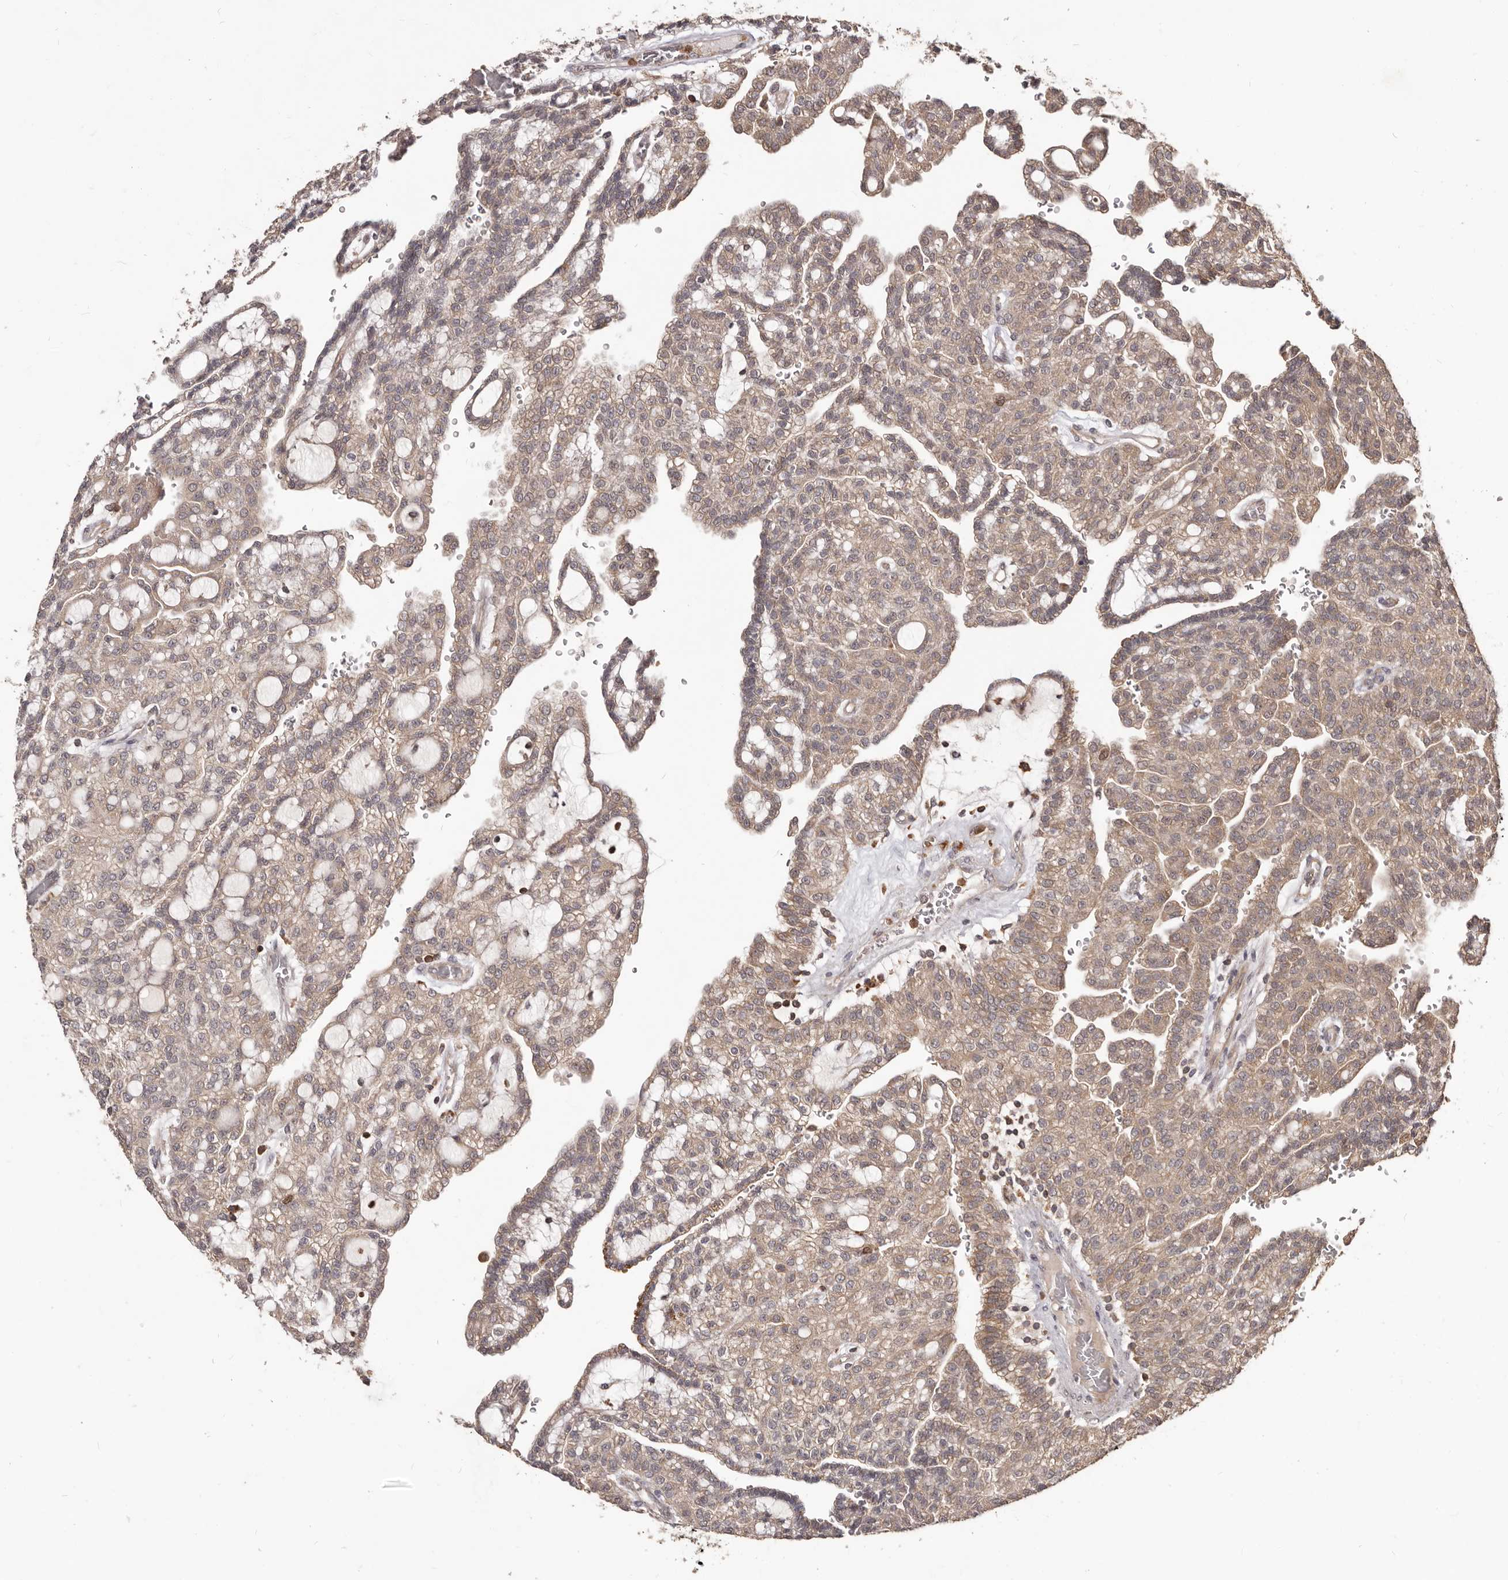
{"staining": {"intensity": "weak", "quantity": ">75%", "location": "cytoplasmic/membranous"}, "tissue": "renal cancer", "cell_type": "Tumor cells", "image_type": "cancer", "snomed": [{"axis": "morphology", "description": "Adenocarcinoma, NOS"}, {"axis": "topography", "description": "Kidney"}], "caption": "High-power microscopy captured an immunohistochemistry (IHC) histopathology image of renal adenocarcinoma, revealing weak cytoplasmic/membranous positivity in about >75% of tumor cells. (brown staining indicates protein expression, while blue staining denotes nuclei).", "gene": "RNF187", "patient": {"sex": "male", "age": 63}}